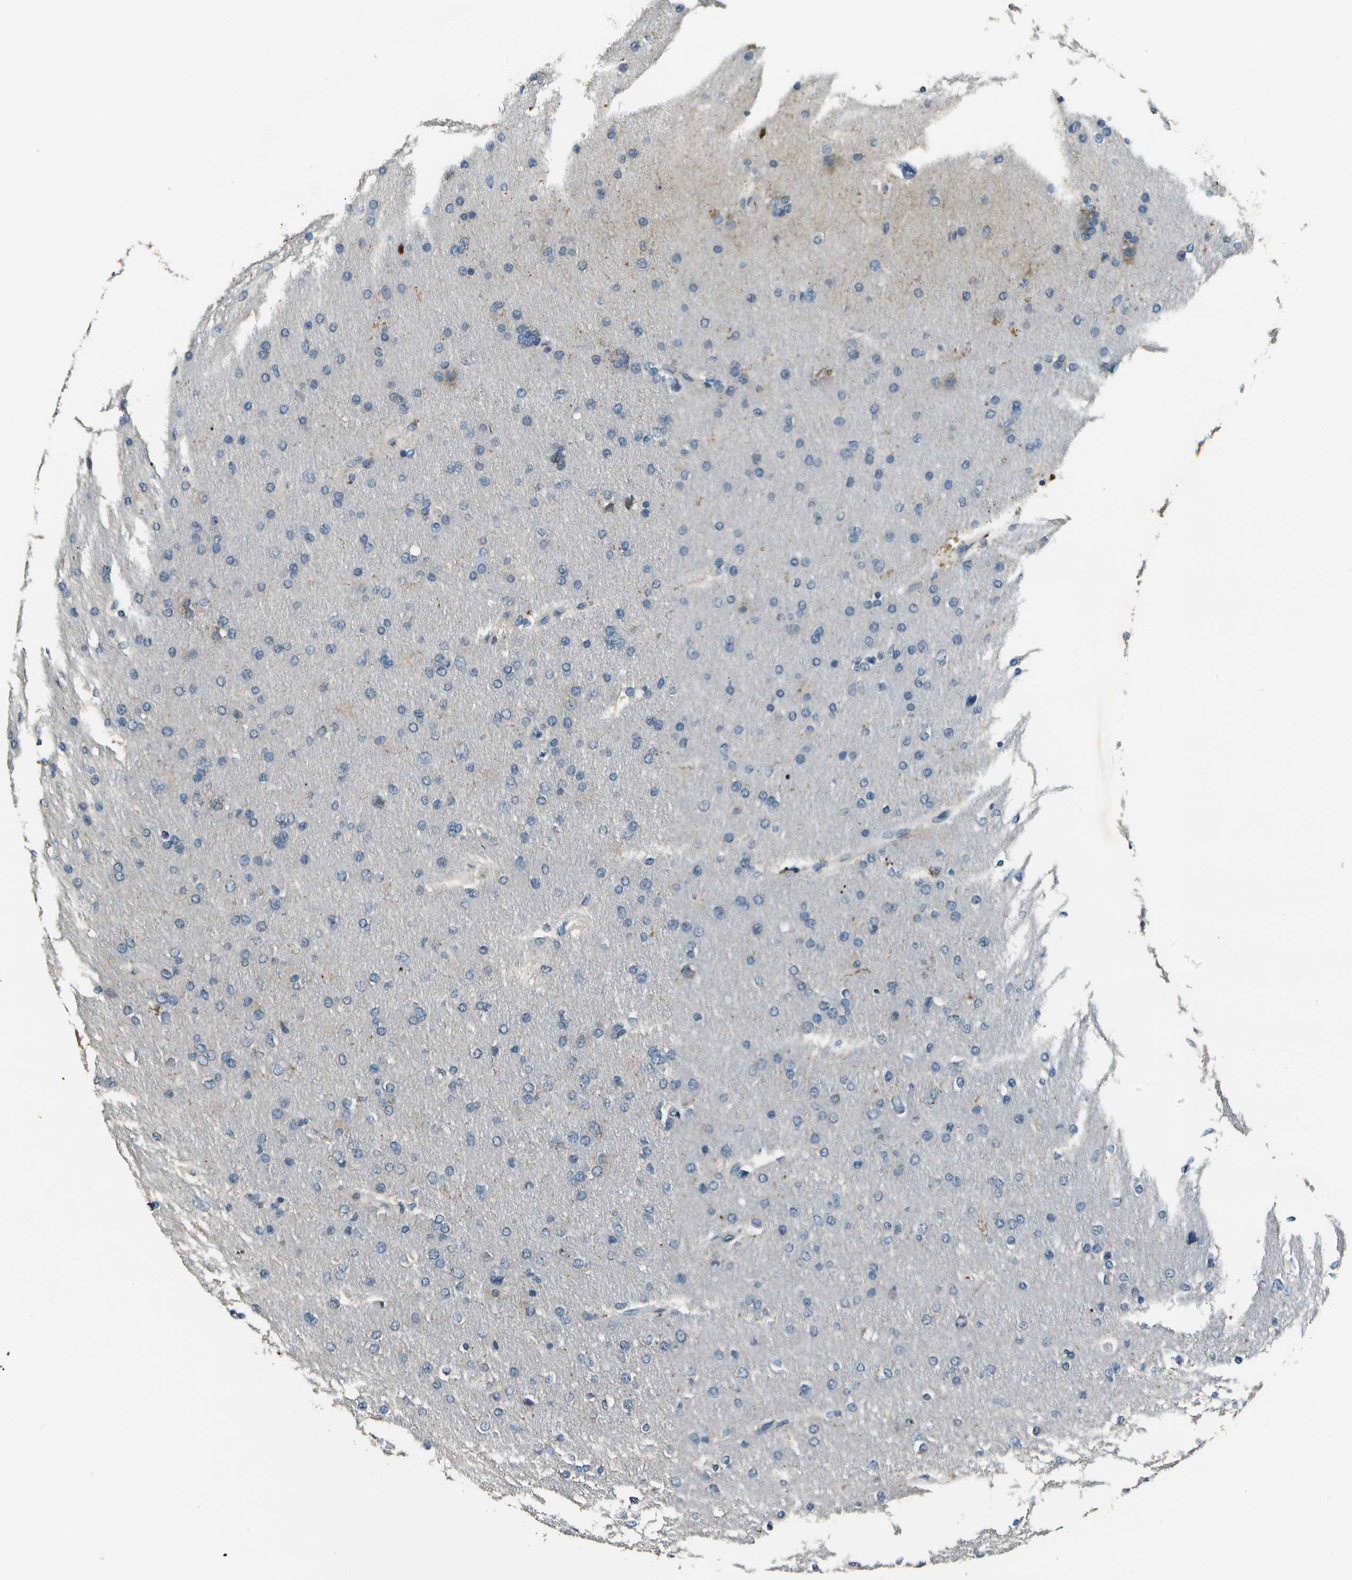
{"staining": {"intensity": "negative", "quantity": "none", "location": "none"}, "tissue": "glioma", "cell_type": "Tumor cells", "image_type": "cancer", "snomed": [{"axis": "morphology", "description": "Glioma, malignant, High grade"}, {"axis": "topography", "description": "Cerebral cortex"}], "caption": "Immunohistochemistry micrograph of human glioma stained for a protein (brown), which reveals no positivity in tumor cells.", "gene": "PDLIM1", "patient": {"sex": "female", "age": 36}}